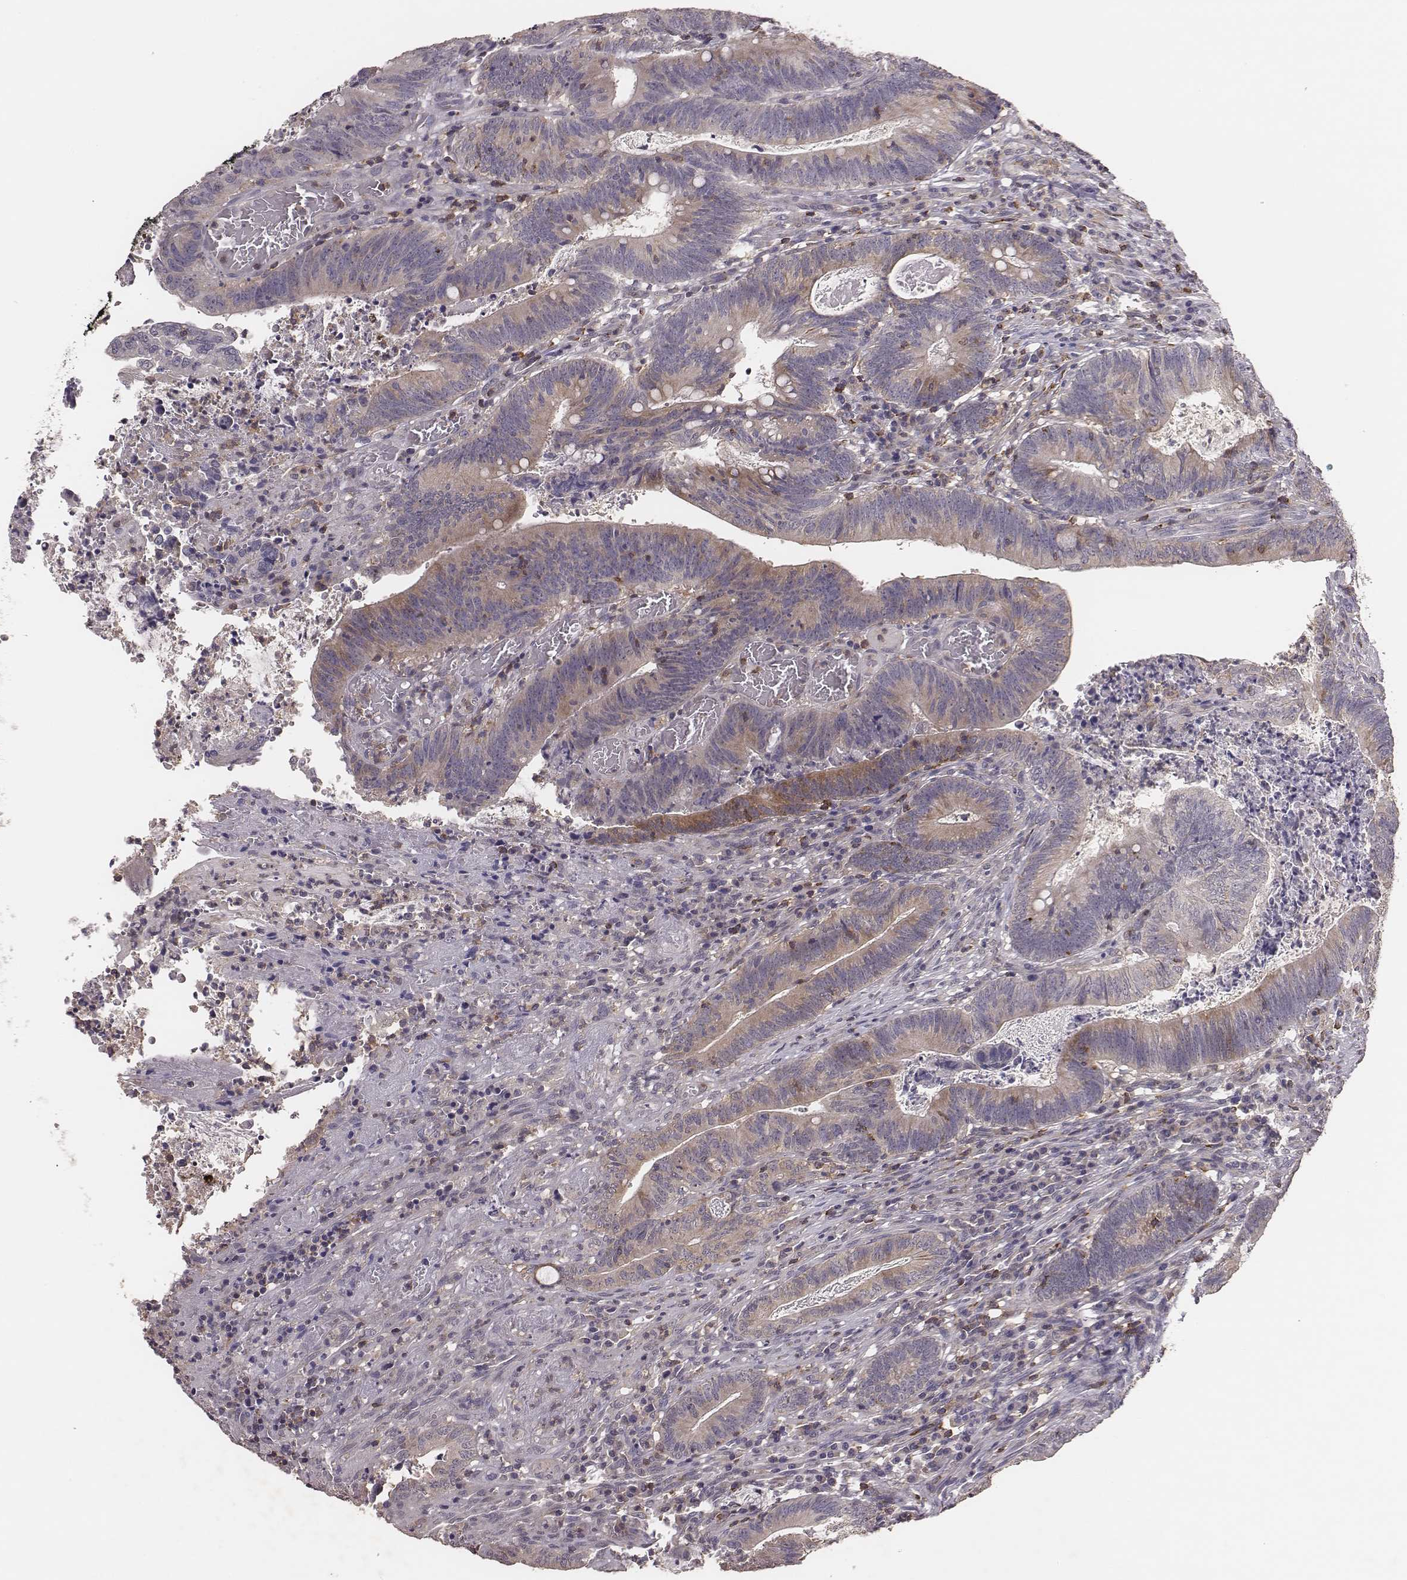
{"staining": {"intensity": "weak", "quantity": "<25%", "location": "cytoplasmic/membranous"}, "tissue": "colorectal cancer", "cell_type": "Tumor cells", "image_type": "cancer", "snomed": [{"axis": "morphology", "description": "Adenocarcinoma, NOS"}, {"axis": "topography", "description": "Colon"}], "caption": "Colorectal adenocarcinoma was stained to show a protein in brown. There is no significant positivity in tumor cells.", "gene": "PILRA", "patient": {"sex": "female", "age": 70}}